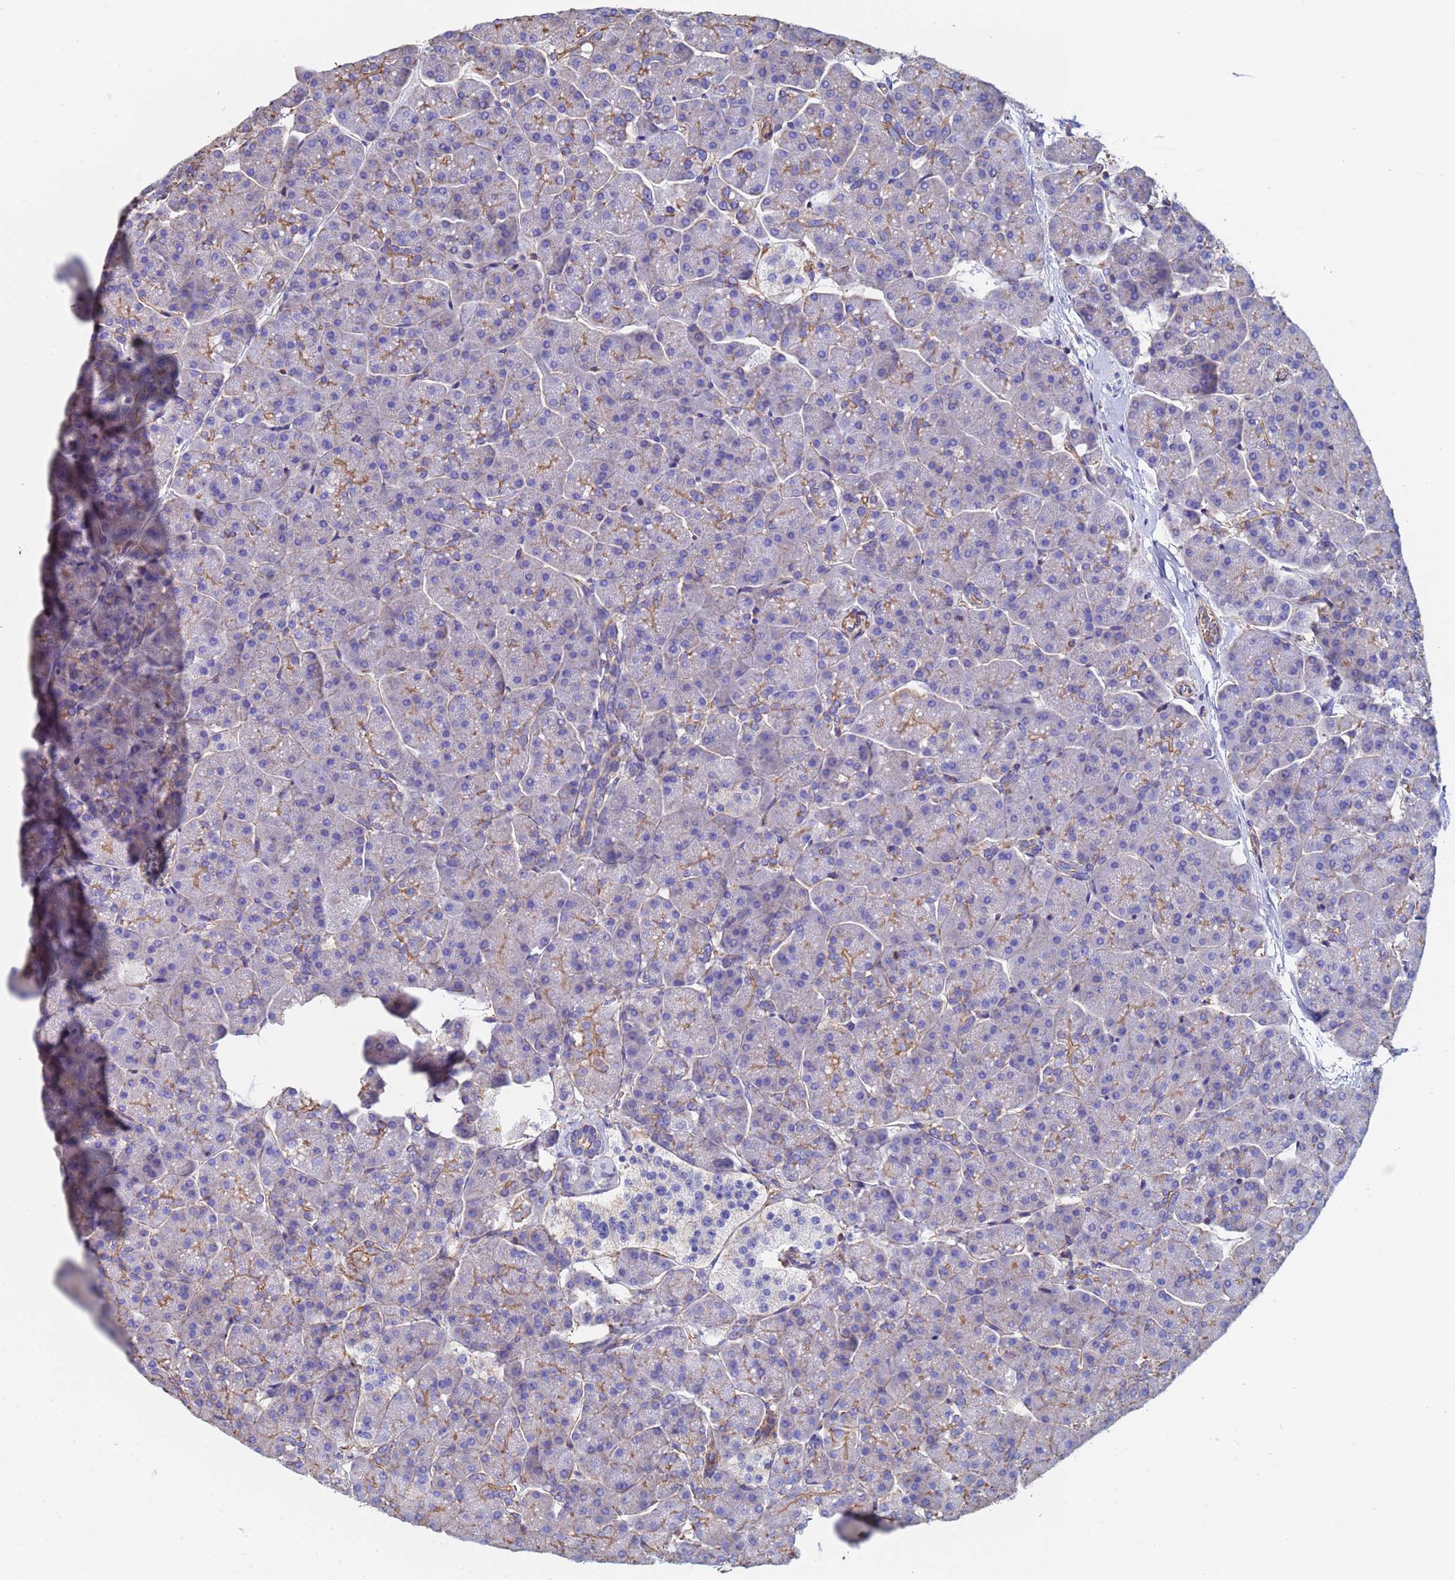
{"staining": {"intensity": "moderate", "quantity": "<25%", "location": "cytoplasmic/membranous"}, "tissue": "pancreas", "cell_type": "Exocrine glandular cells", "image_type": "normal", "snomed": [{"axis": "morphology", "description": "Normal tissue, NOS"}, {"axis": "topography", "description": "Pancreas"}, {"axis": "topography", "description": "Peripheral nerve tissue"}], "caption": "Brown immunohistochemical staining in benign pancreas shows moderate cytoplasmic/membranous positivity in about <25% of exocrine glandular cells. The protein is shown in brown color, while the nuclei are stained blue.", "gene": "MYL12A", "patient": {"sex": "male", "age": 54}}